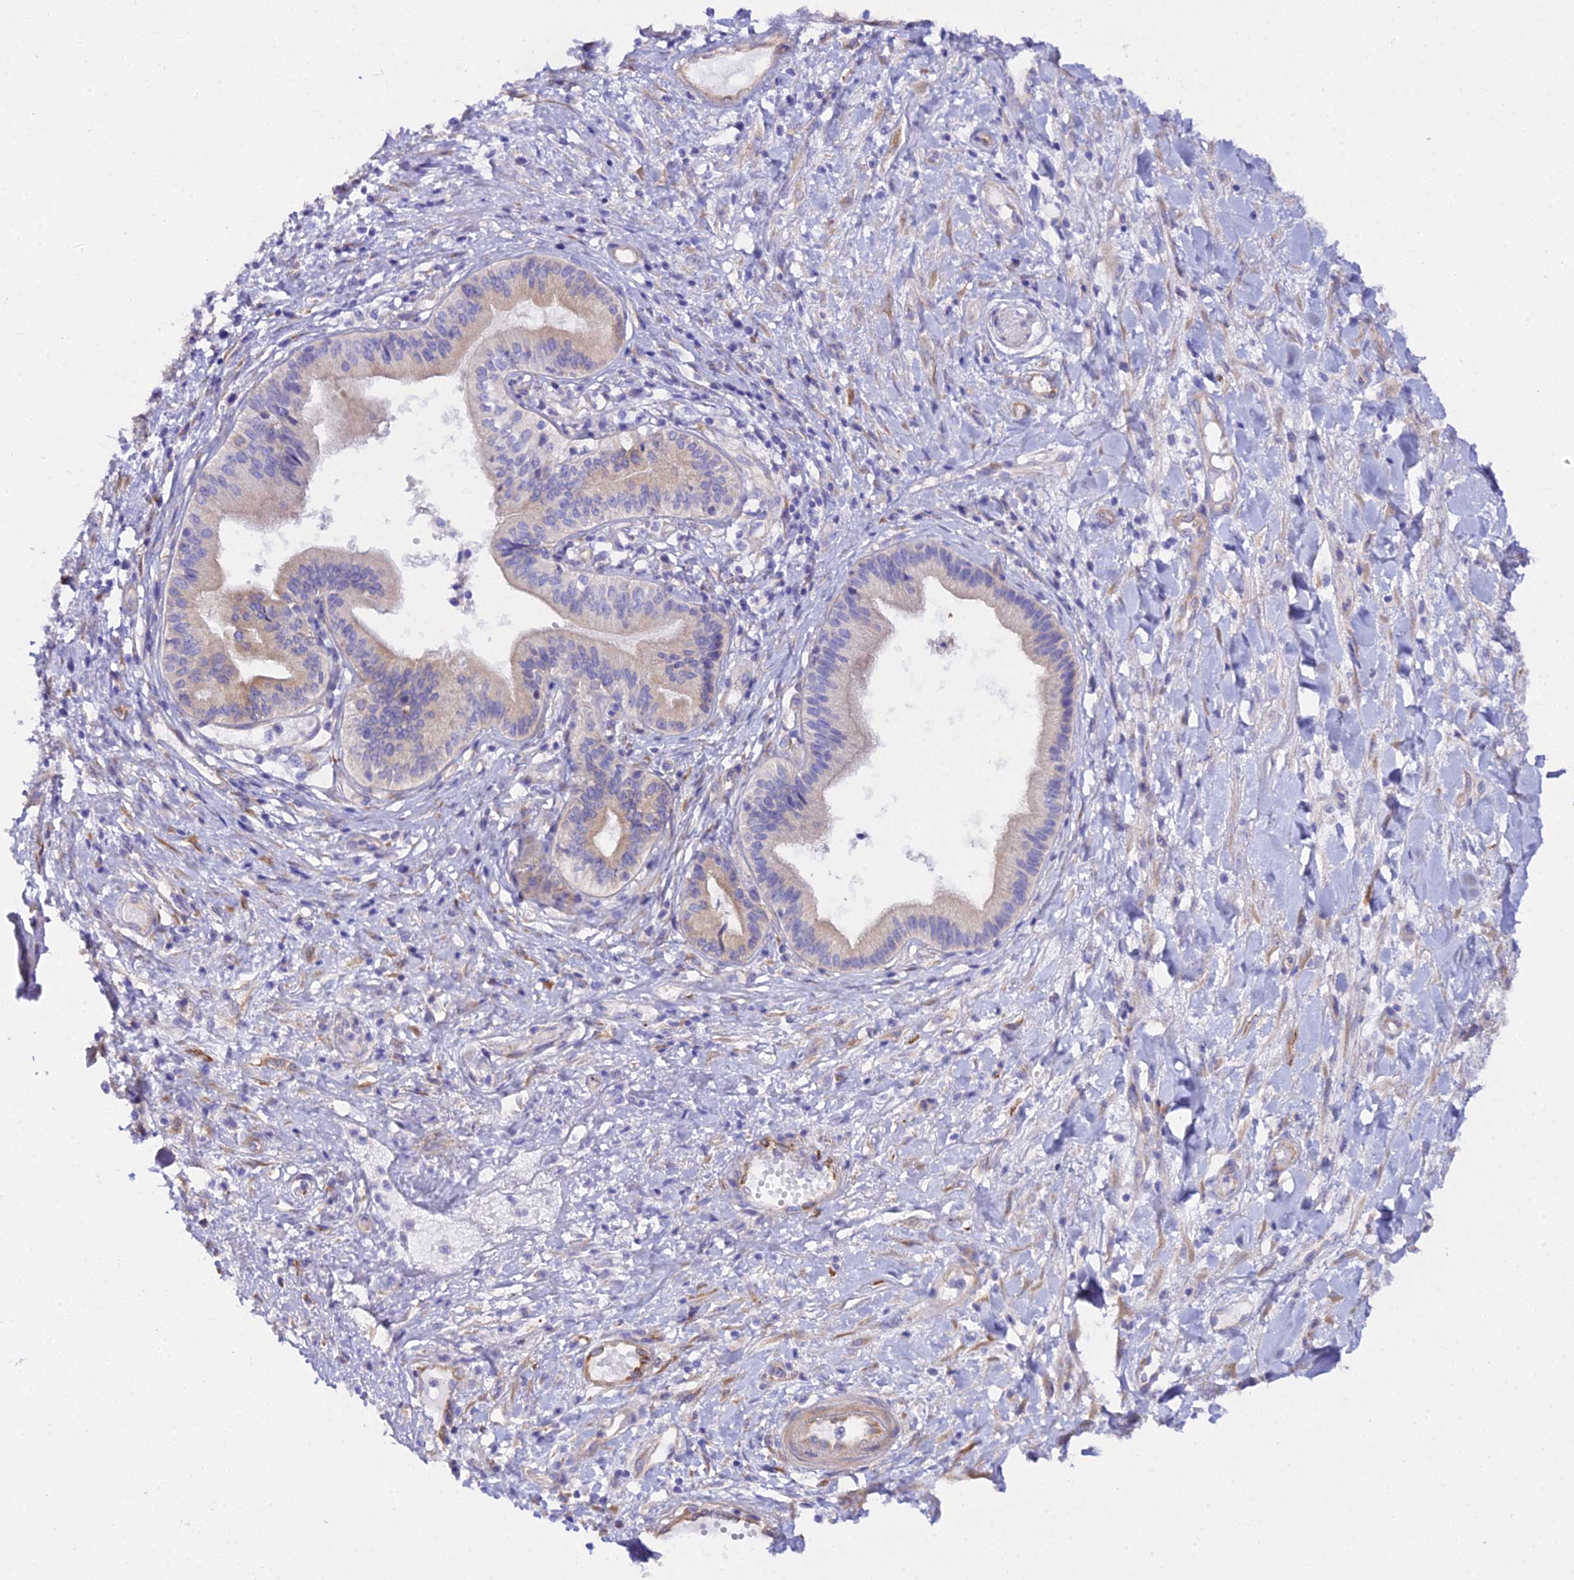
{"staining": {"intensity": "weak", "quantity": "<25%", "location": "cytoplasmic/membranous"}, "tissue": "pancreatic cancer", "cell_type": "Tumor cells", "image_type": "cancer", "snomed": [{"axis": "morphology", "description": "Adenocarcinoma, NOS"}, {"axis": "topography", "description": "Pancreas"}], "caption": "An image of pancreatic adenocarcinoma stained for a protein demonstrates no brown staining in tumor cells.", "gene": "CFAP45", "patient": {"sex": "female", "age": 50}}